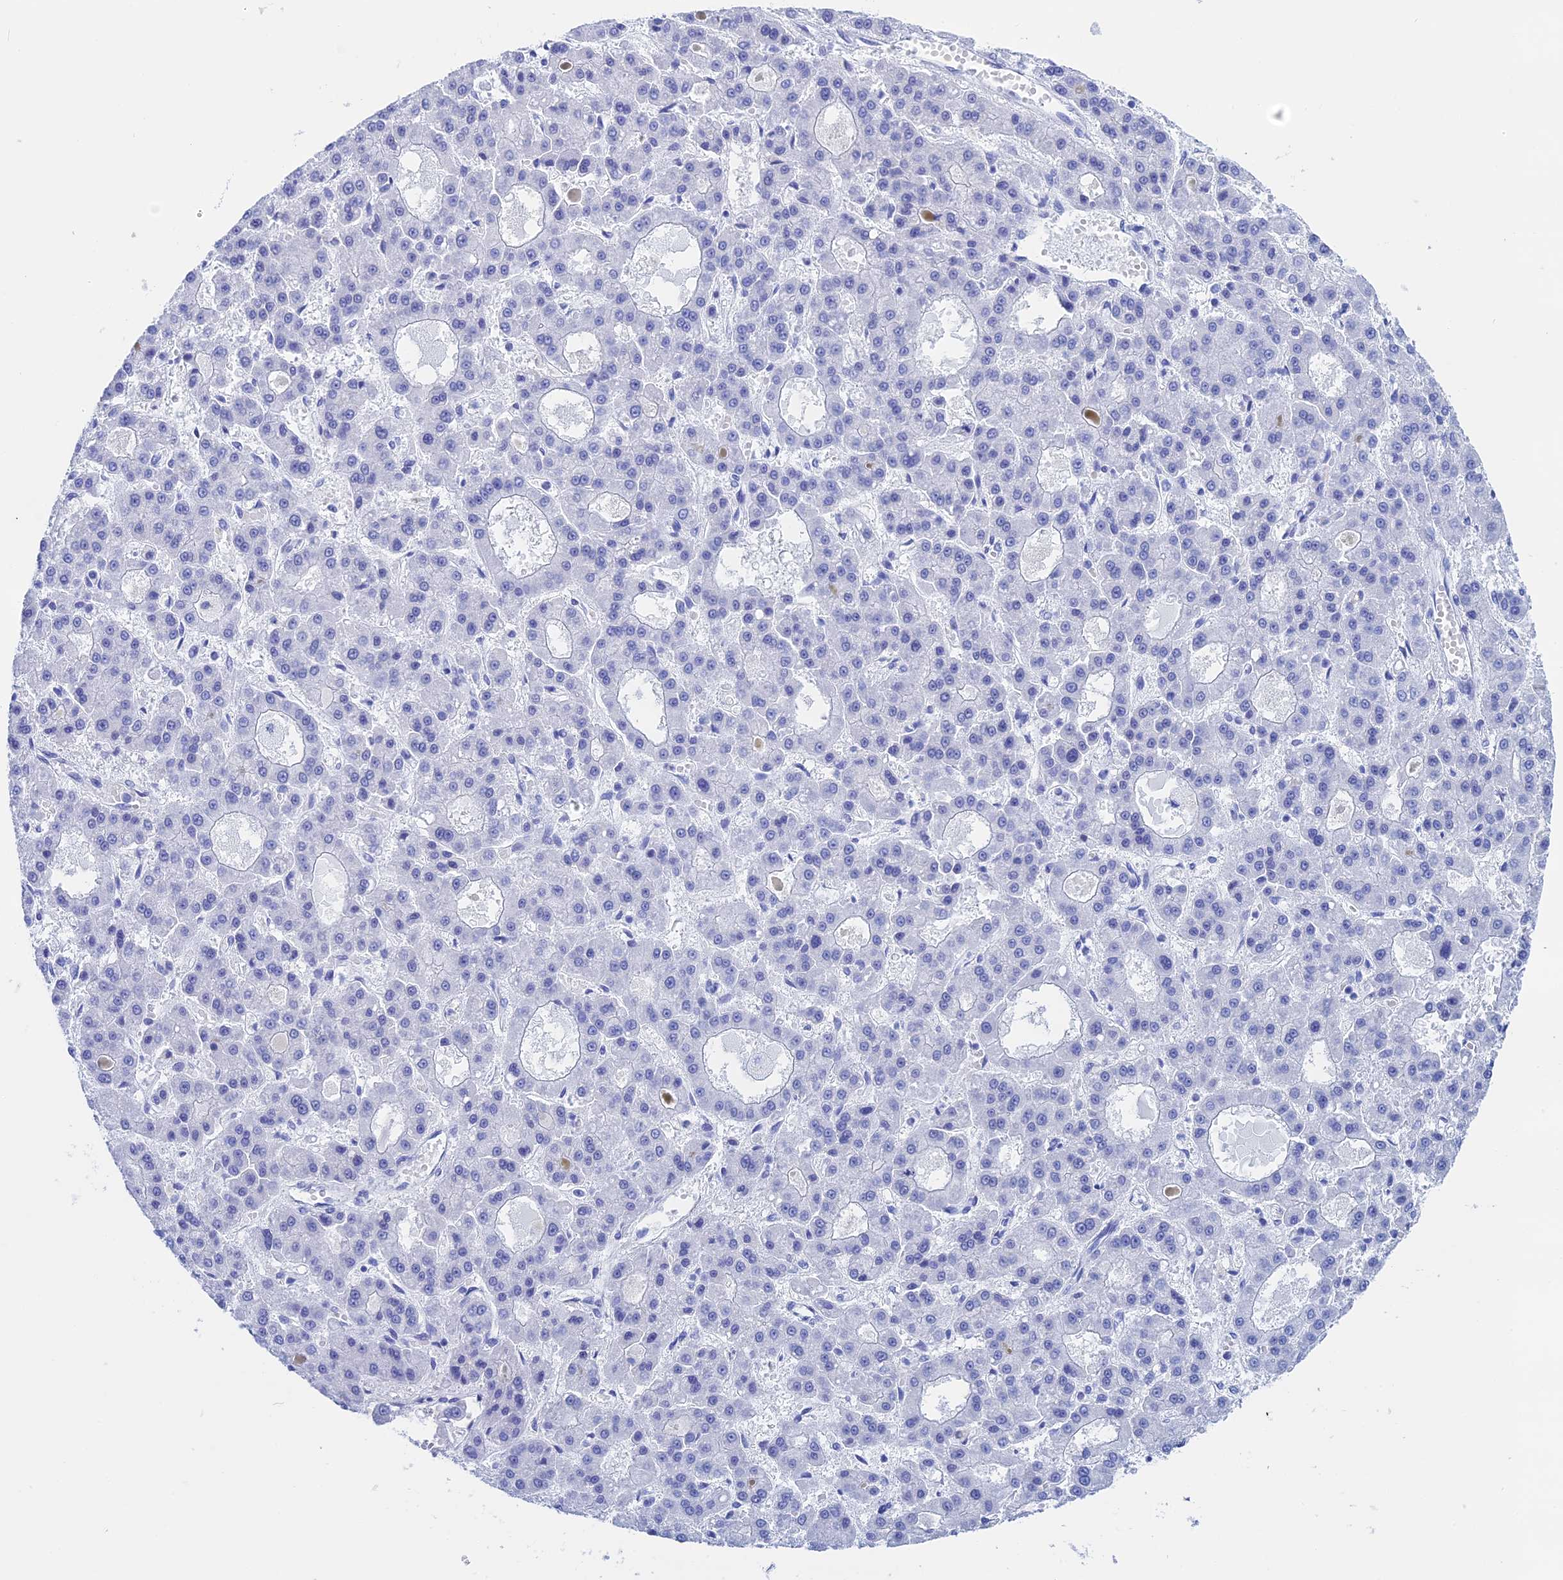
{"staining": {"intensity": "negative", "quantity": "none", "location": "none"}, "tissue": "liver cancer", "cell_type": "Tumor cells", "image_type": "cancer", "snomed": [{"axis": "morphology", "description": "Carcinoma, Hepatocellular, NOS"}, {"axis": "topography", "description": "Liver"}], "caption": "Immunohistochemical staining of liver cancer shows no significant positivity in tumor cells. (DAB immunohistochemistry with hematoxylin counter stain).", "gene": "TEX101", "patient": {"sex": "male", "age": 70}}